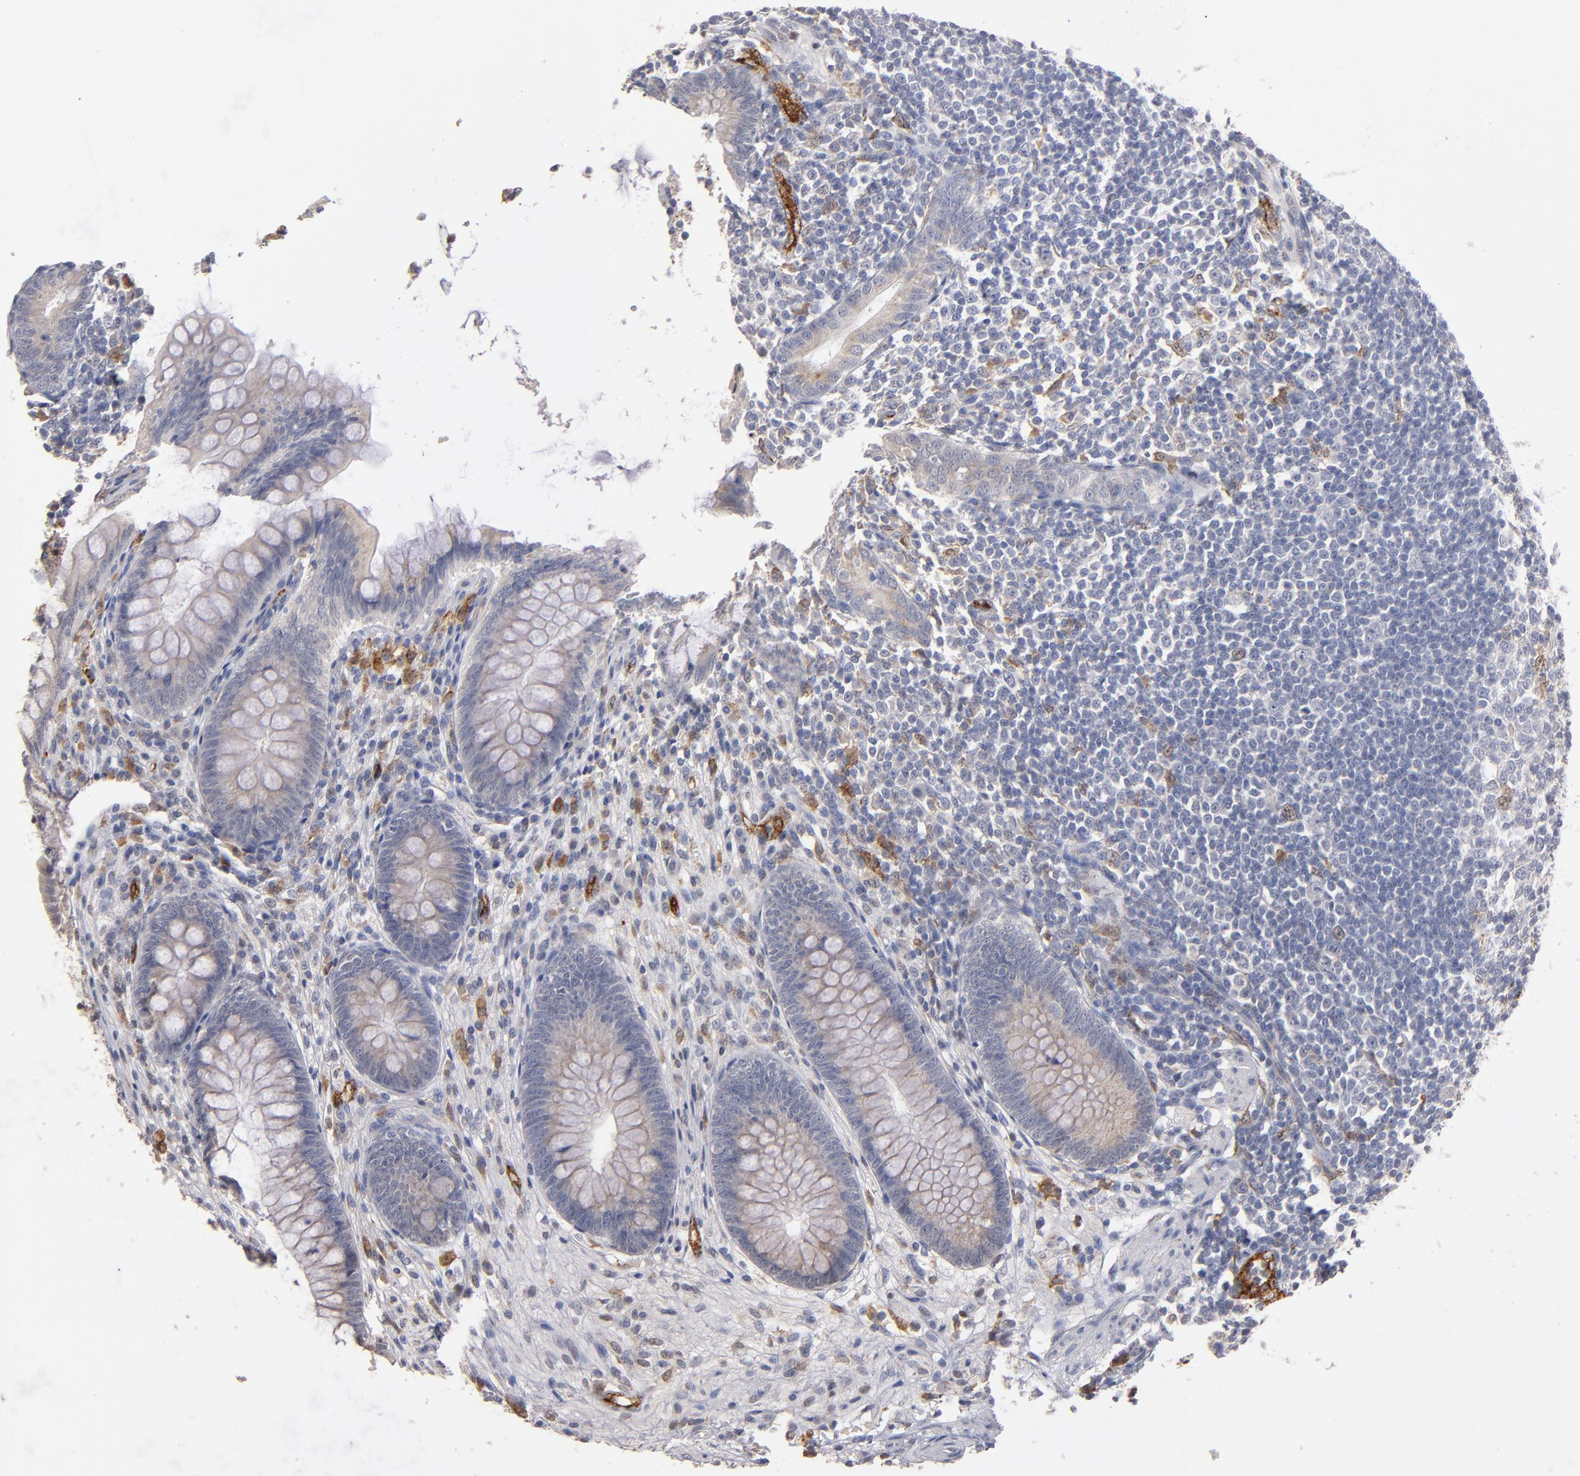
{"staining": {"intensity": "weak", "quantity": "<25%", "location": "cytoplasmic/membranous"}, "tissue": "appendix", "cell_type": "Glandular cells", "image_type": "normal", "snomed": [{"axis": "morphology", "description": "Normal tissue, NOS"}, {"axis": "topography", "description": "Appendix"}], "caption": "Protein analysis of unremarkable appendix demonstrates no significant positivity in glandular cells.", "gene": "SELP", "patient": {"sex": "female", "age": 66}}